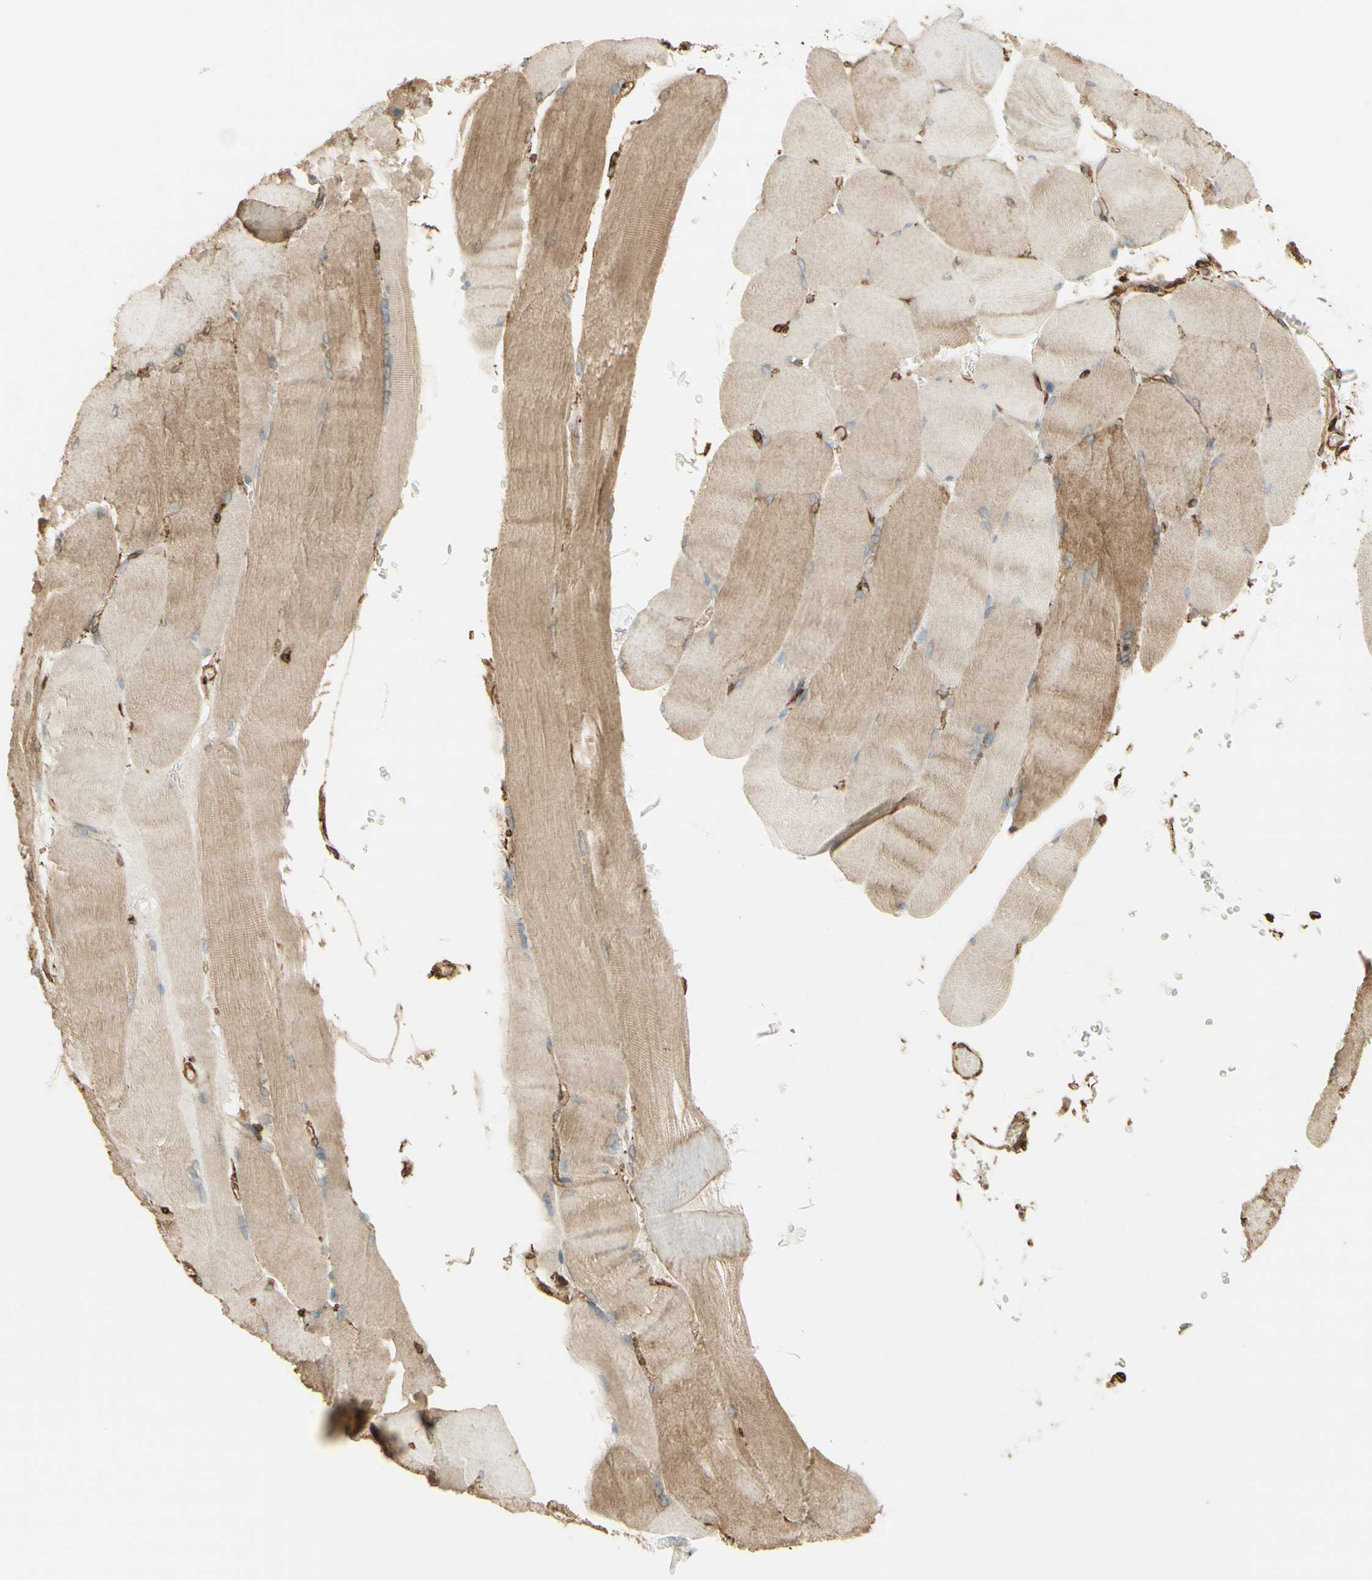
{"staining": {"intensity": "weak", "quantity": ">75%", "location": "cytoplasmic/membranous"}, "tissue": "skeletal muscle", "cell_type": "Myocytes", "image_type": "normal", "snomed": [{"axis": "morphology", "description": "Normal tissue, NOS"}, {"axis": "topography", "description": "Skin"}, {"axis": "topography", "description": "Skeletal muscle"}], "caption": "Approximately >75% of myocytes in normal skeletal muscle show weak cytoplasmic/membranous protein expression as visualized by brown immunohistochemical staining.", "gene": "CANX", "patient": {"sex": "male", "age": 83}}